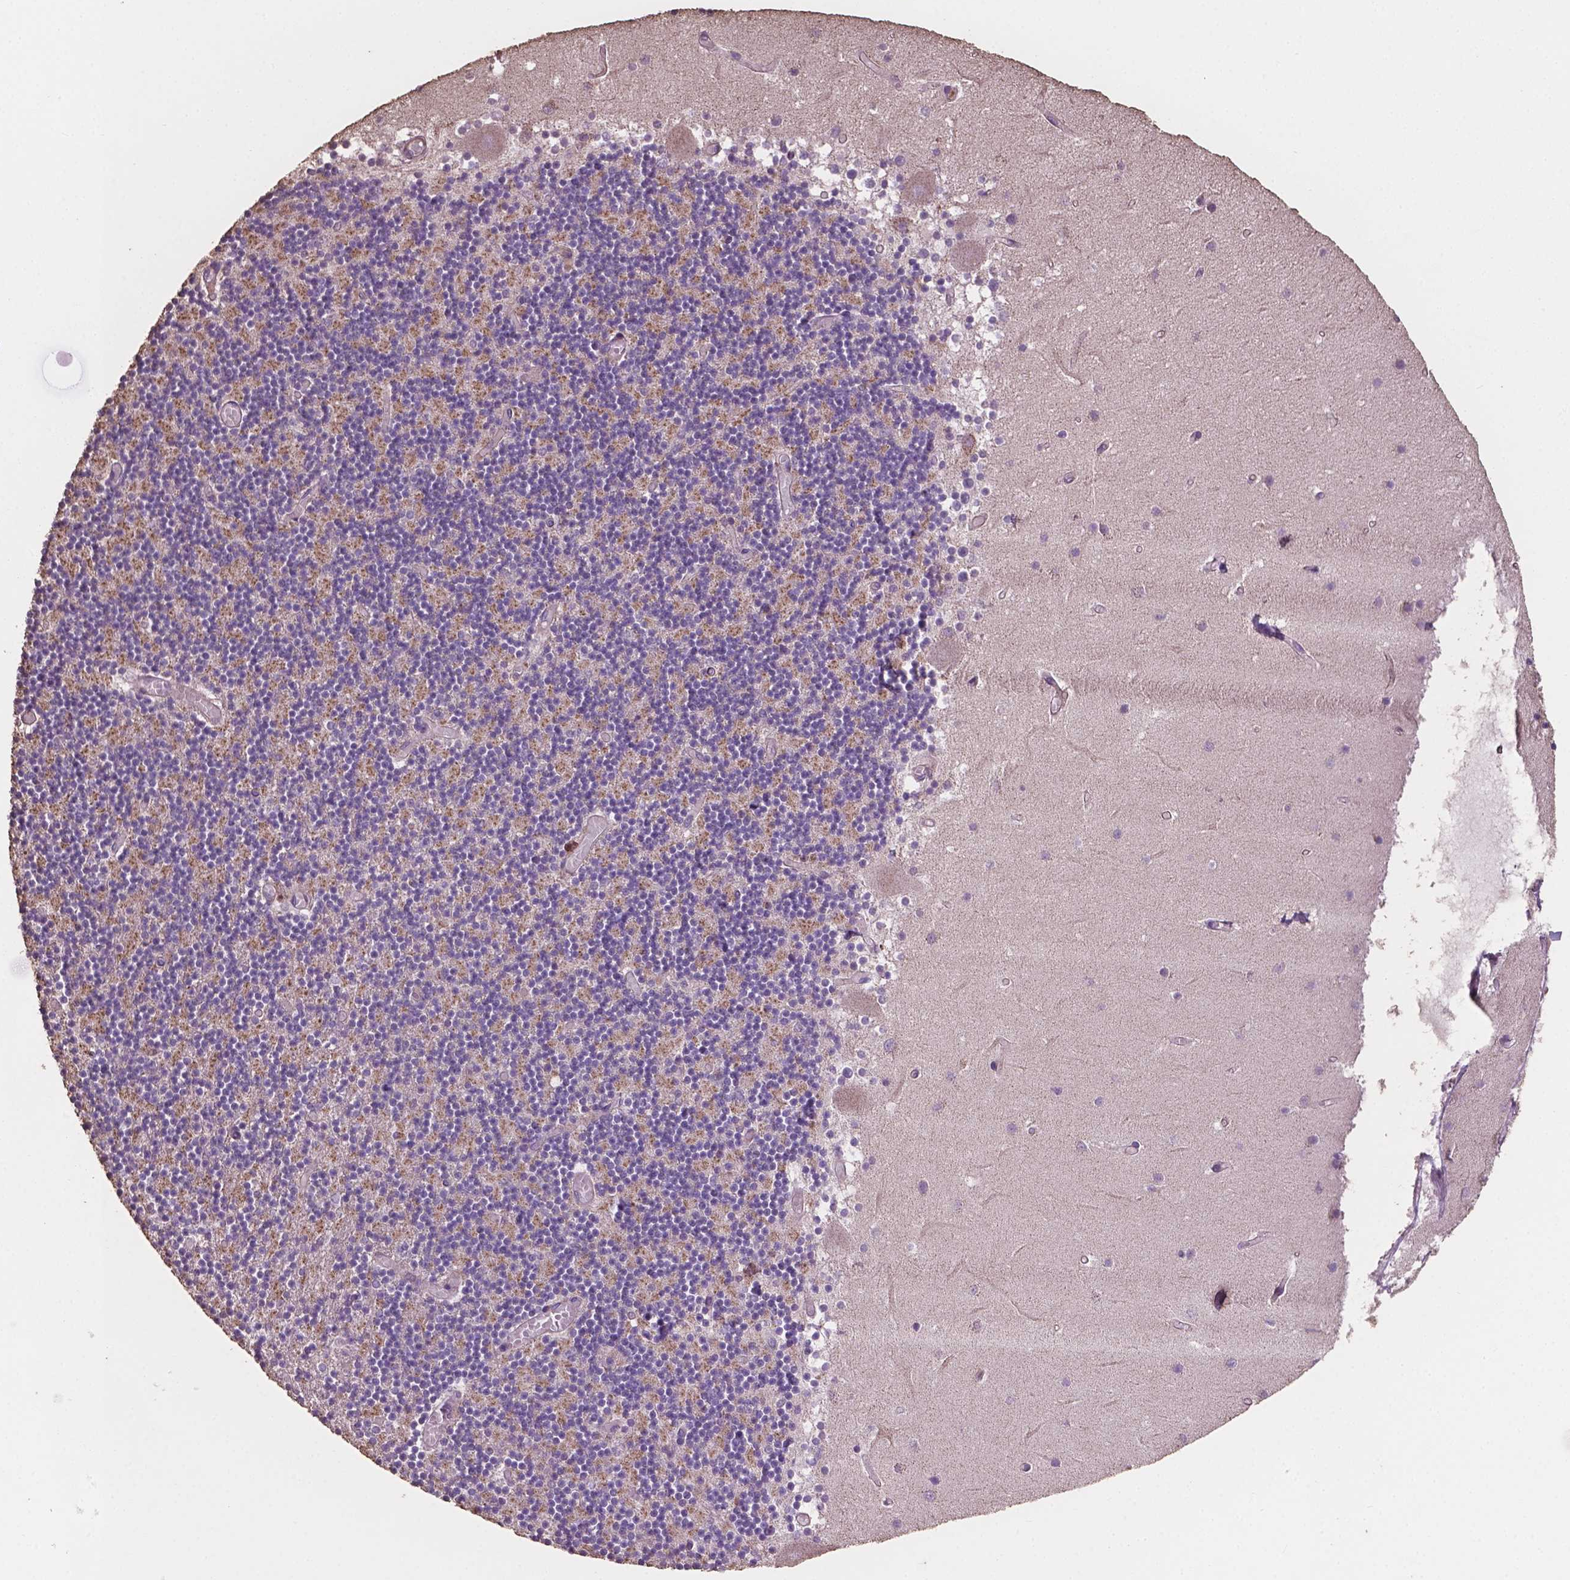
{"staining": {"intensity": "moderate", "quantity": "25%-75%", "location": "cytoplasmic/membranous"}, "tissue": "cerebellum", "cell_type": "Cells in granular layer", "image_type": "normal", "snomed": [{"axis": "morphology", "description": "Normal tissue, NOS"}, {"axis": "topography", "description": "Cerebellum"}], "caption": "Immunohistochemistry (DAB (3,3'-diaminobenzidine)) staining of benign human cerebellum exhibits moderate cytoplasmic/membranous protein expression in approximately 25%-75% of cells in granular layer.", "gene": "COMMD4", "patient": {"sex": "female", "age": 28}}